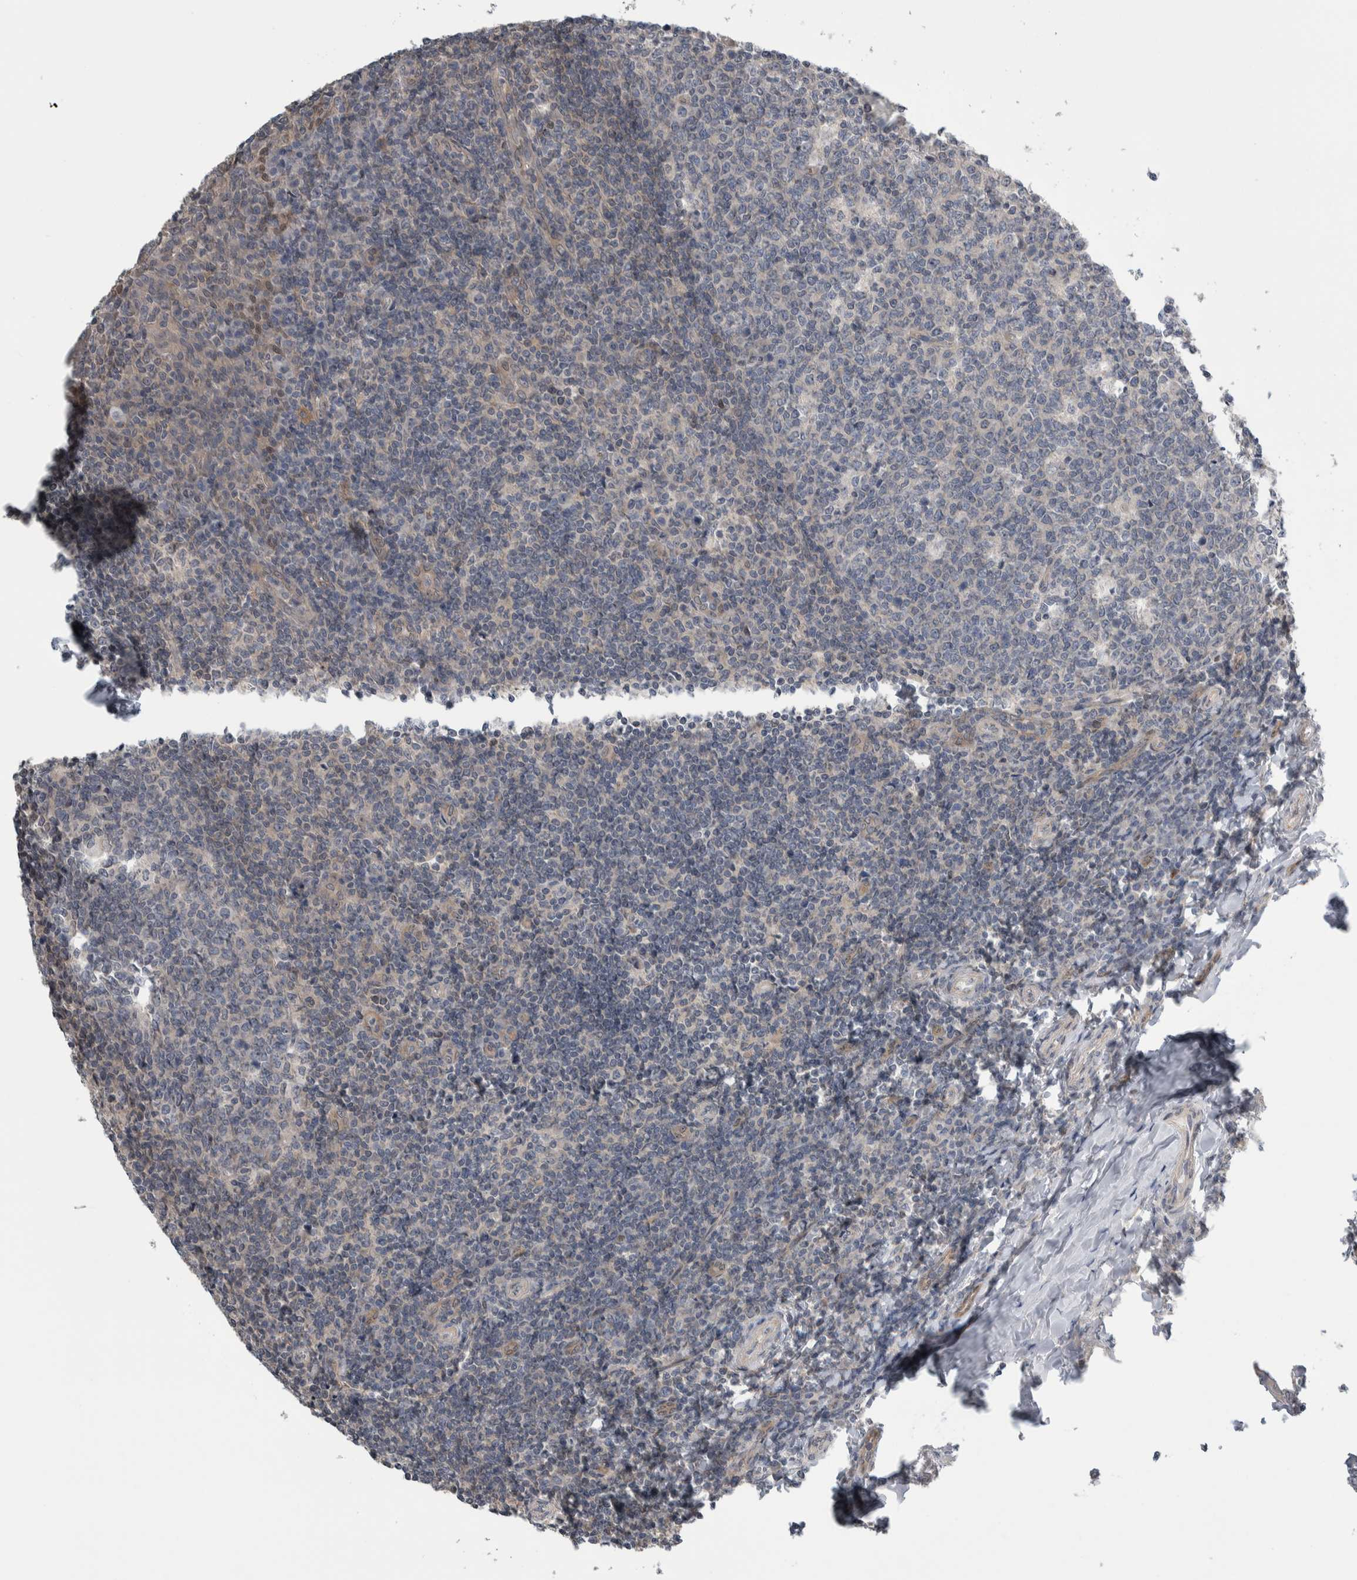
{"staining": {"intensity": "weak", "quantity": "25%-75%", "location": "cytoplasmic/membranous"}, "tissue": "tonsil", "cell_type": "Germinal center cells", "image_type": "normal", "snomed": [{"axis": "morphology", "description": "Normal tissue, NOS"}, {"axis": "topography", "description": "Tonsil"}], "caption": "Weak cytoplasmic/membranous expression is appreciated in approximately 25%-75% of germinal center cells in unremarkable tonsil.", "gene": "TAX1BP1", "patient": {"sex": "female", "age": 19}}